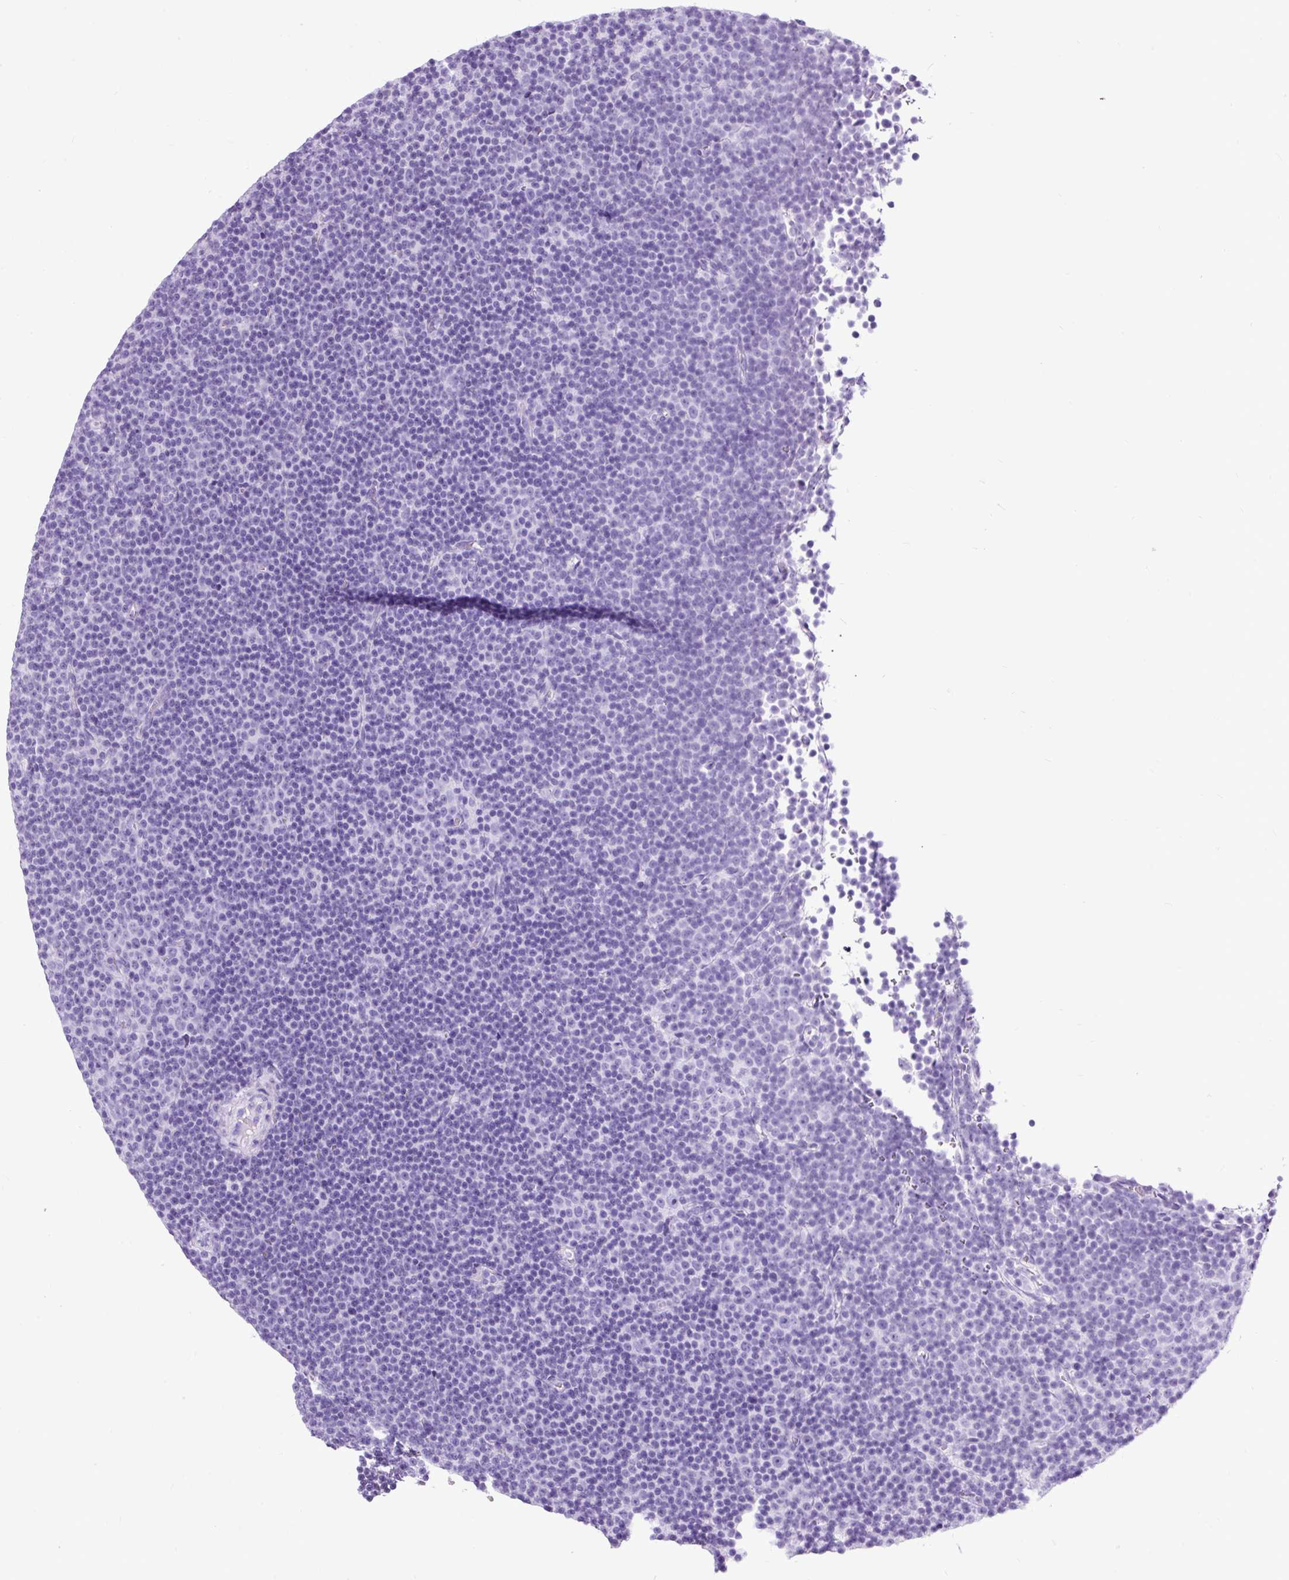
{"staining": {"intensity": "negative", "quantity": "none", "location": "none"}, "tissue": "lymphoma", "cell_type": "Tumor cells", "image_type": "cancer", "snomed": [{"axis": "morphology", "description": "Malignant lymphoma, non-Hodgkin's type, Low grade"}, {"axis": "topography", "description": "Lymph node"}], "caption": "Malignant lymphoma, non-Hodgkin's type (low-grade) was stained to show a protein in brown. There is no significant expression in tumor cells. The staining was performed using DAB to visualize the protein expression in brown, while the nuclei were stained in blue with hematoxylin (Magnification: 20x).", "gene": "CEL", "patient": {"sex": "female", "age": 67}}